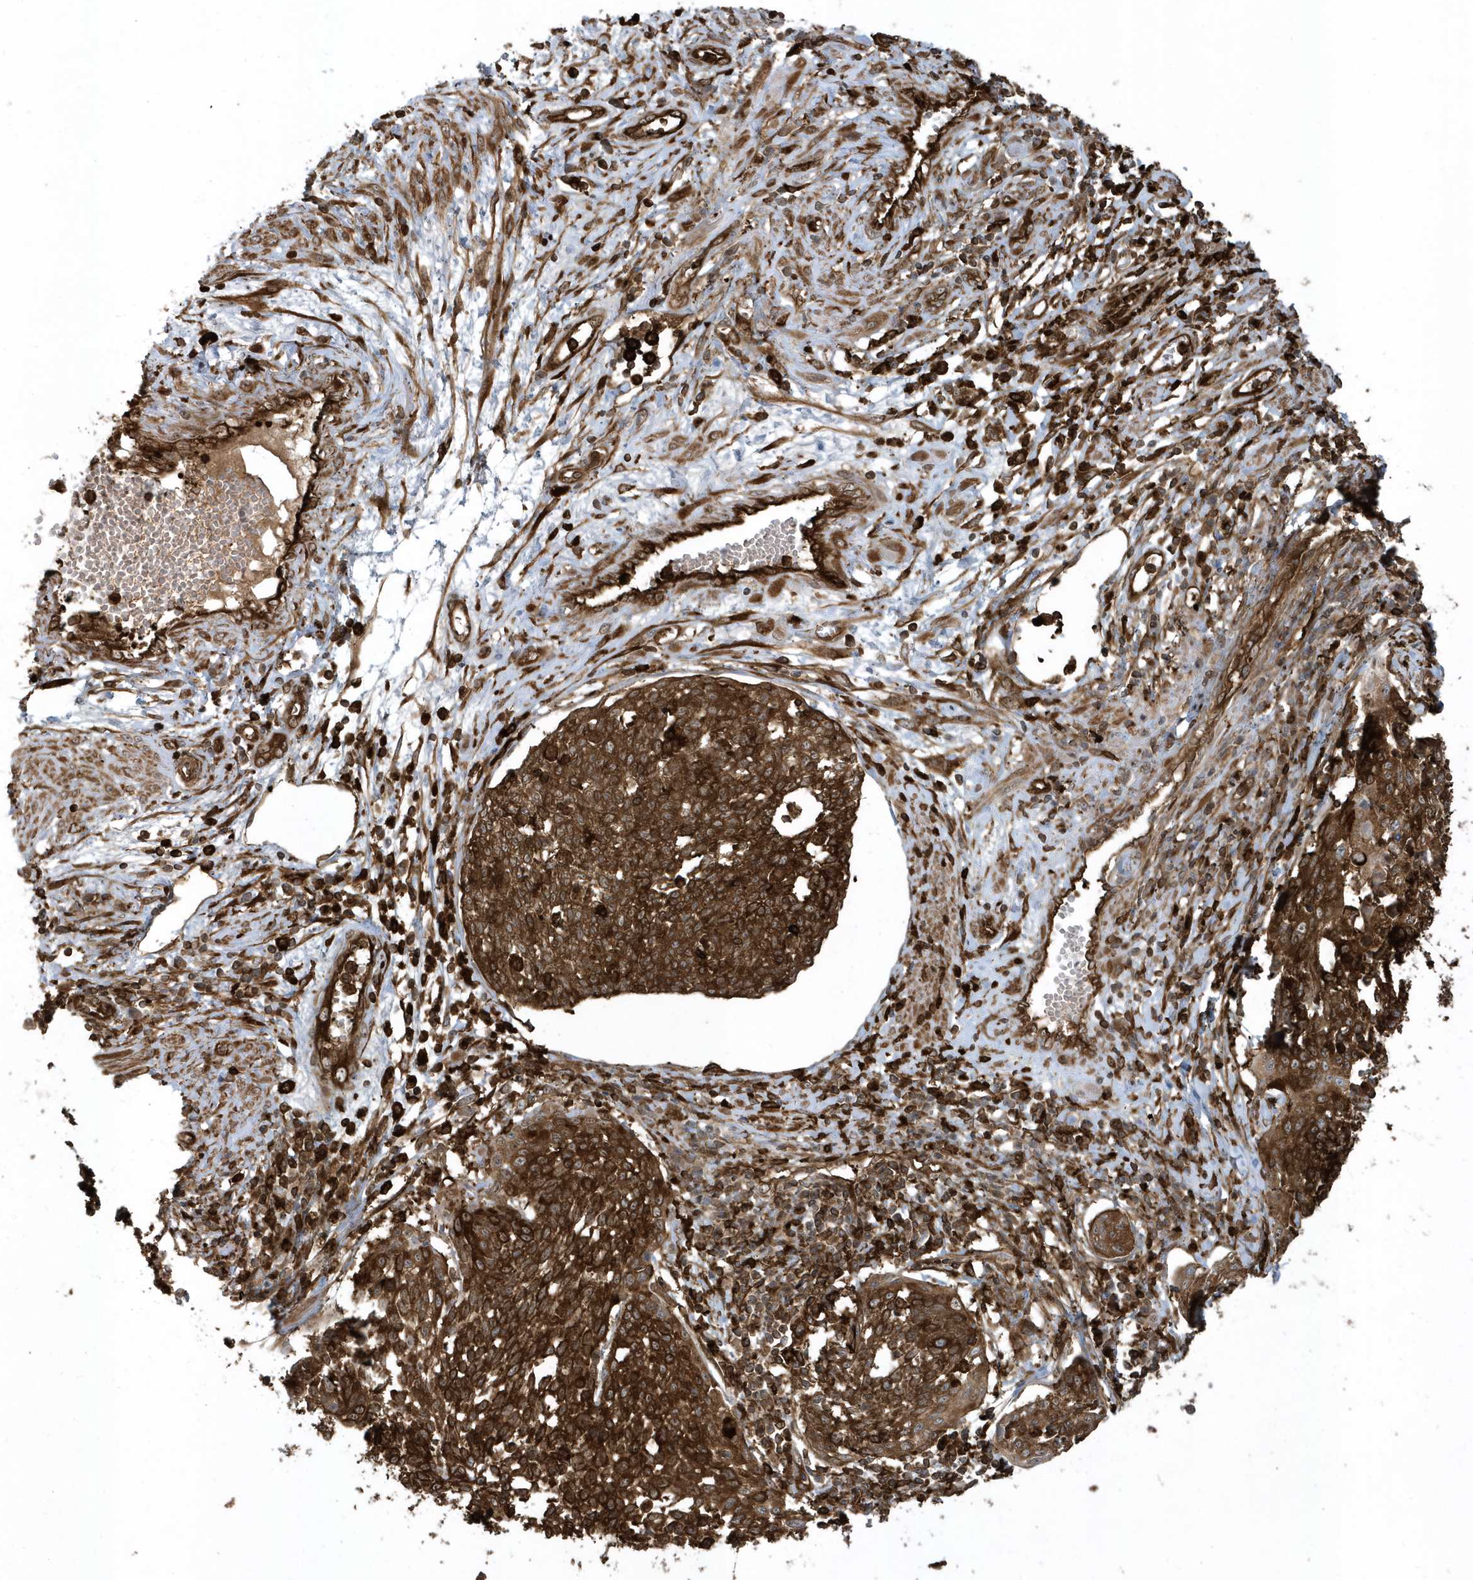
{"staining": {"intensity": "strong", "quantity": ">75%", "location": "cytoplasmic/membranous"}, "tissue": "cervical cancer", "cell_type": "Tumor cells", "image_type": "cancer", "snomed": [{"axis": "morphology", "description": "Squamous cell carcinoma, NOS"}, {"axis": "topography", "description": "Cervix"}], "caption": "Immunohistochemical staining of human cervical cancer displays strong cytoplasmic/membranous protein expression in approximately >75% of tumor cells.", "gene": "CLCN6", "patient": {"sex": "female", "age": 34}}